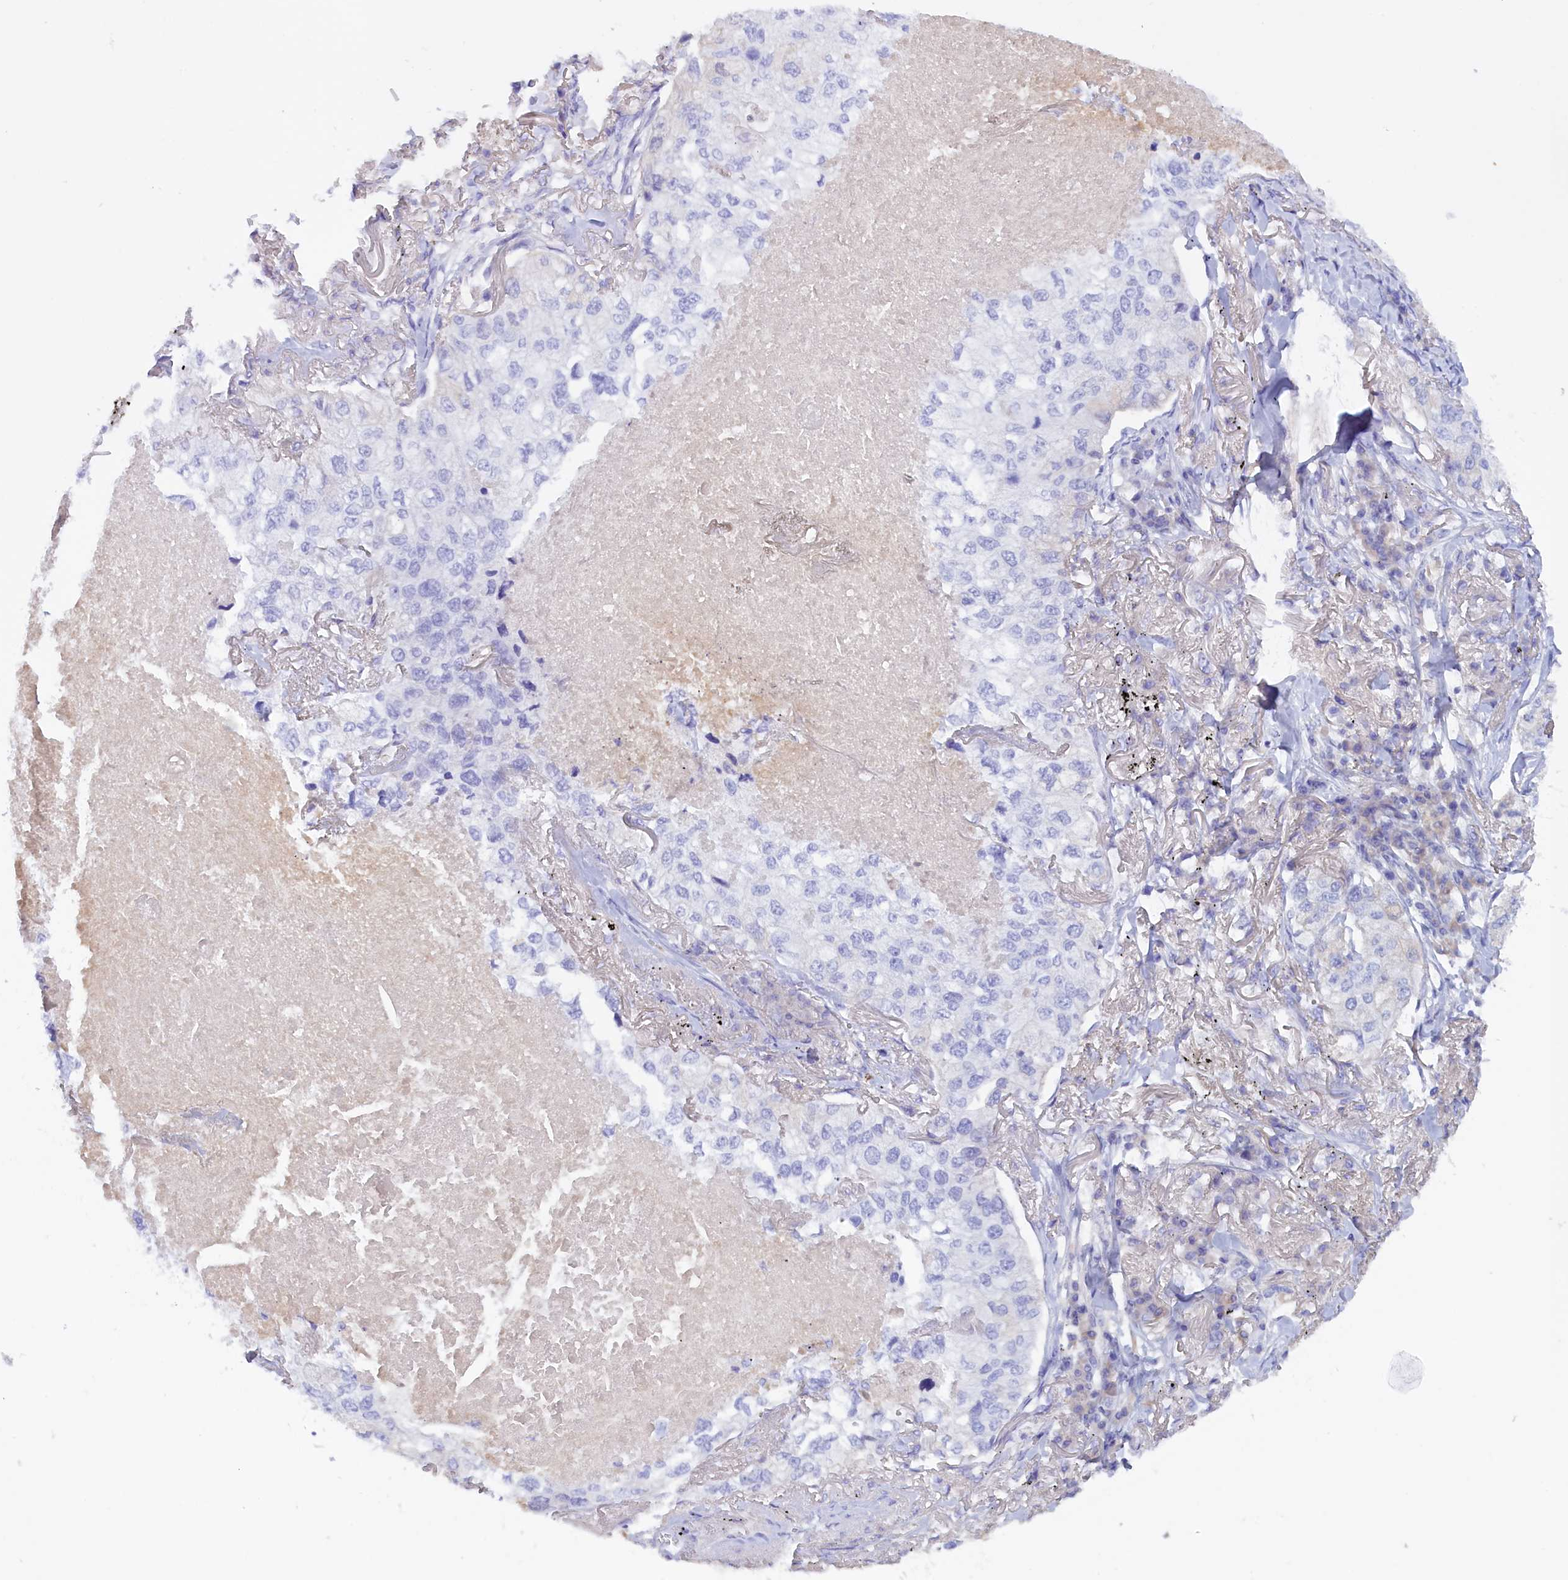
{"staining": {"intensity": "negative", "quantity": "none", "location": "none"}, "tissue": "lung cancer", "cell_type": "Tumor cells", "image_type": "cancer", "snomed": [{"axis": "morphology", "description": "Adenocarcinoma, NOS"}, {"axis": "topography", "description": "Lung"}], "caption": "Tumor cells show no significant protein staining in lung cancer (adenocarcinoma).", "gene": "PROK2", "patient": {"sex": "male", "age": 65}}